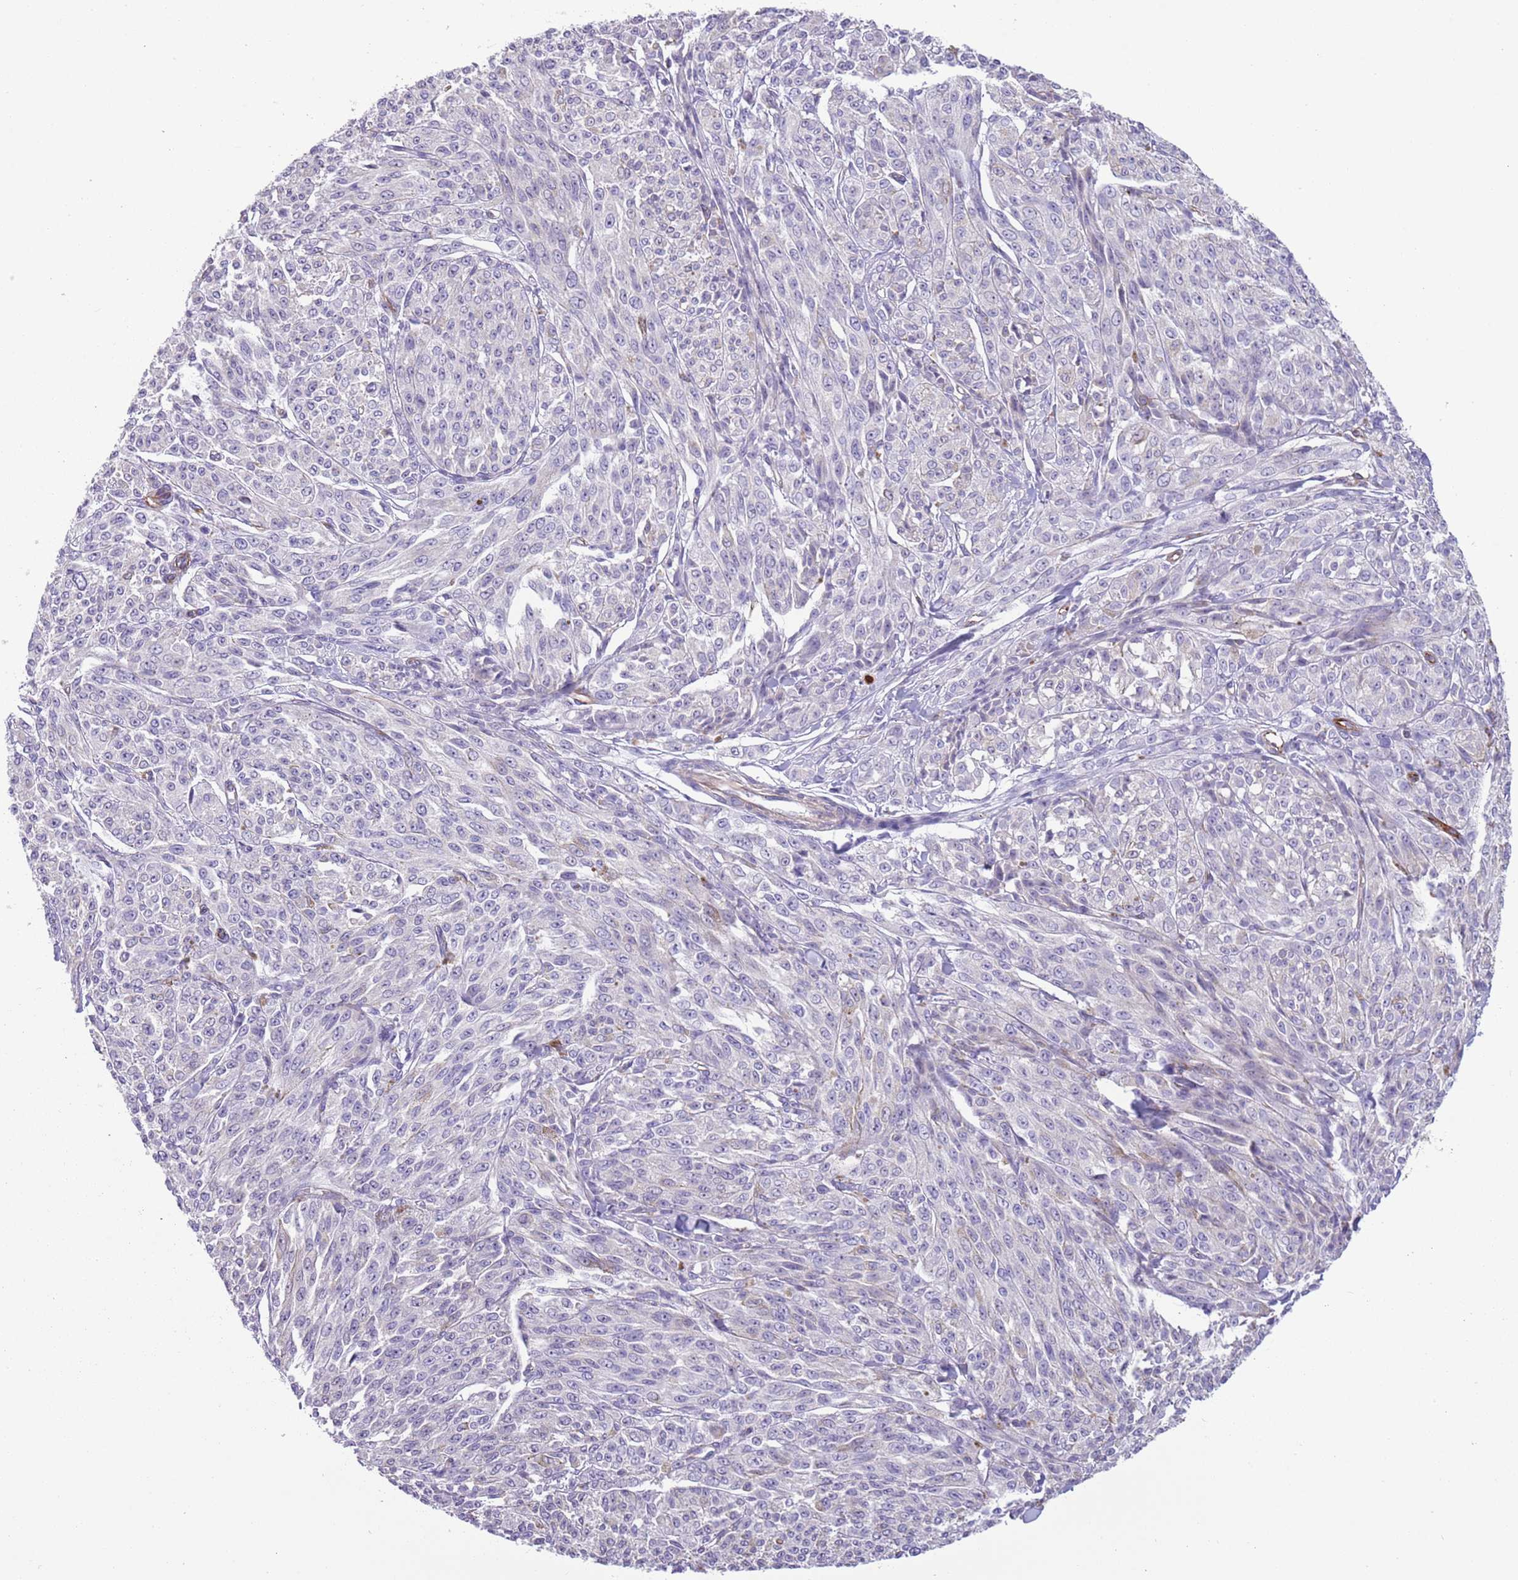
{"staining": {"intensity": "negative", "quantity": "none", "location": "none"}, "tissue": "melanoma", "cell_type": "Tumor cells", "image_type": "cancer", "snomed": [{"axis": "morphology", "description": "Malignant melanoma, NOS"}, {"axis": "topography", "description": "Skin"}], "caption": "Tumor cells show no significant protein expression in malignant melanoma.", "gene": "TSGA13", "patient": {"sex": "female", "age": 52}}